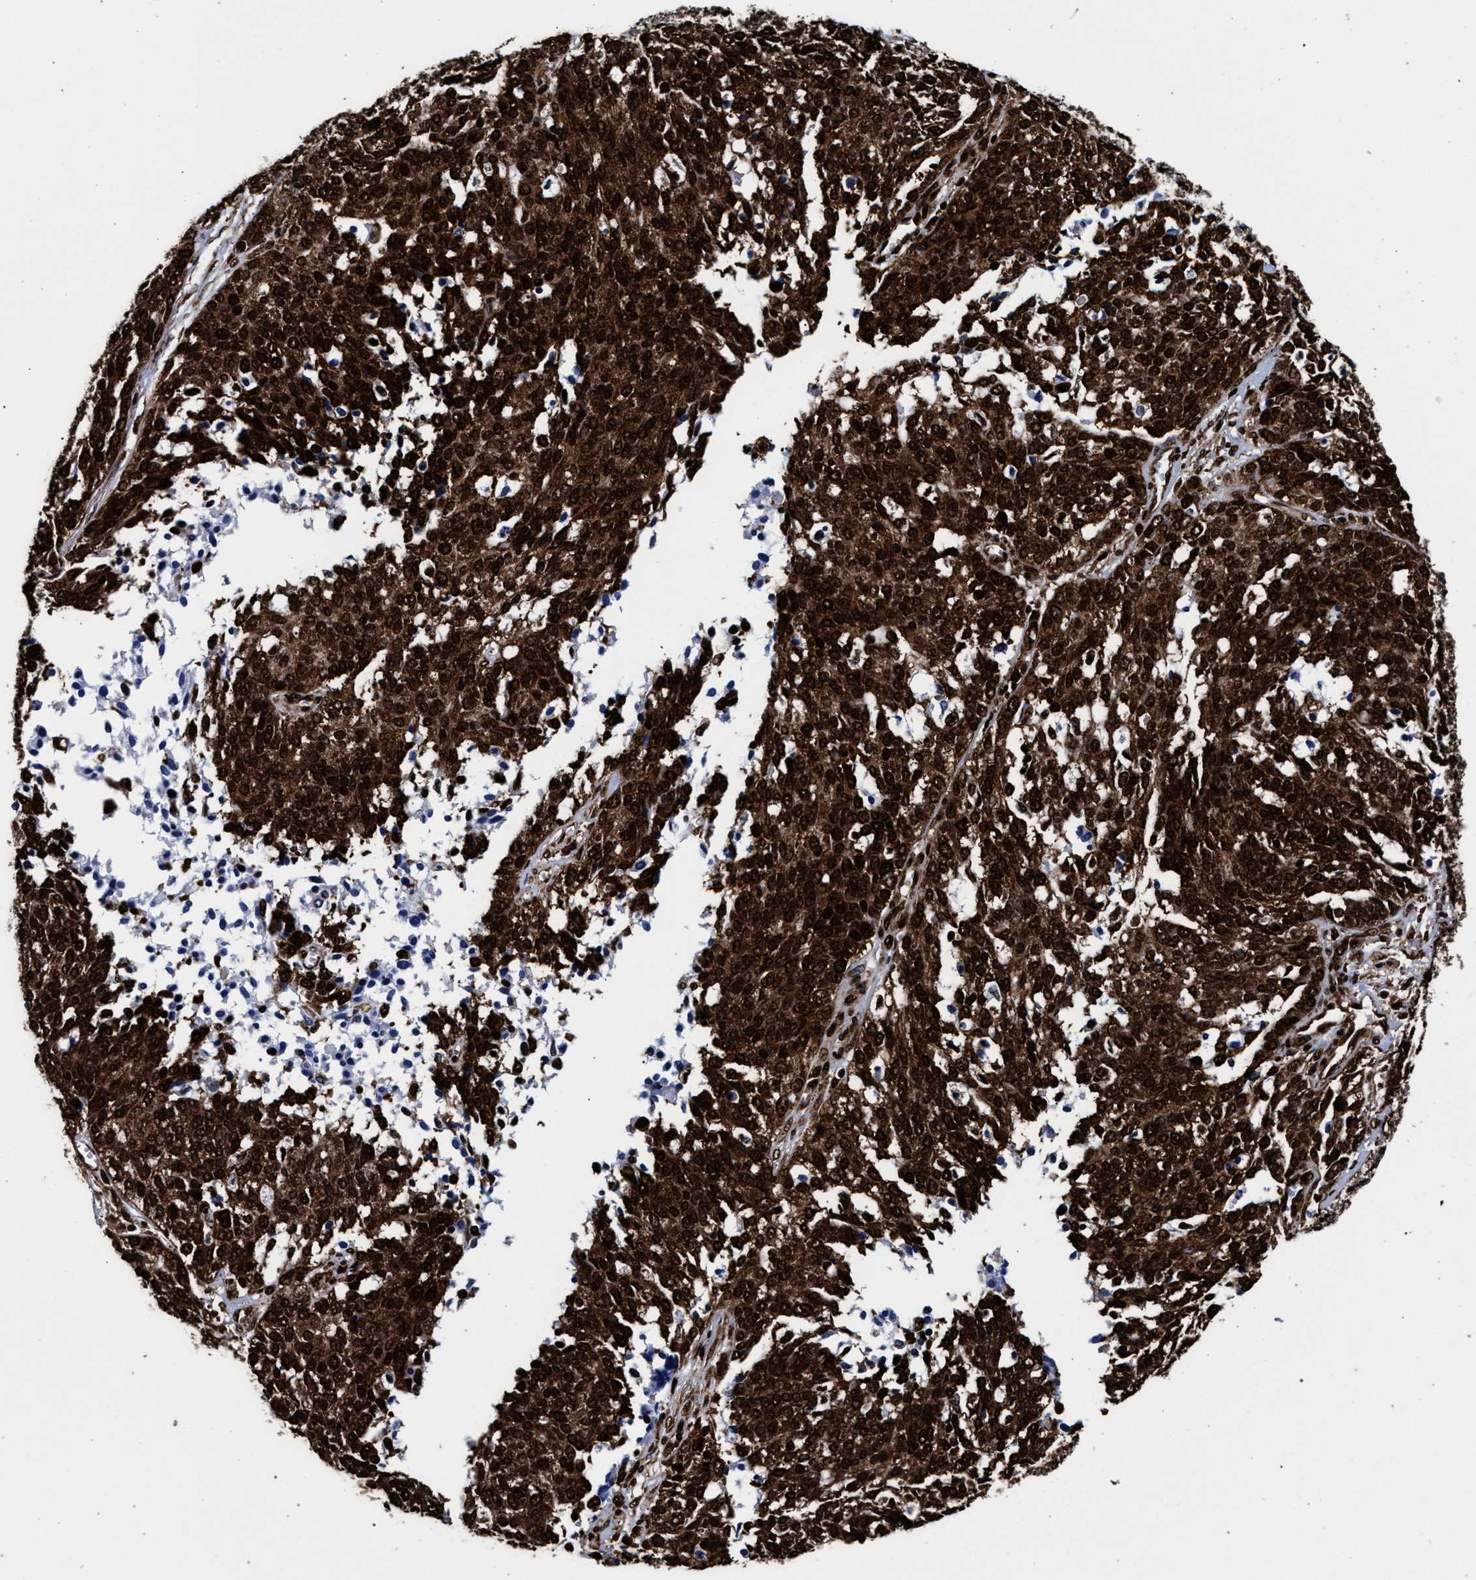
{"staining": {"intensity": "strong", "quantity": ">75%", "location": "cytoplasmic/membranous,nuclear"}, "tissue": "ovarian cancer", "cell_type": "Tumor cells", "image_type": "cancer", "snomed": [{"axis": "morphology", "description": "Cystadenocarcinoma, serous, NOS"}, {"axis": "topography", "description": "Ovary"}], "caption": "Immunohistochemistry (IHC) micrograph of ovarian cancer stained for a protein (brown), which demonstrates high levels of strong cytoplasmic/membranous and nuclear staining in about >75% of tumor cells.", "gene": "HNRNPA1", "patient": {"sex": "female", "age": 44}}